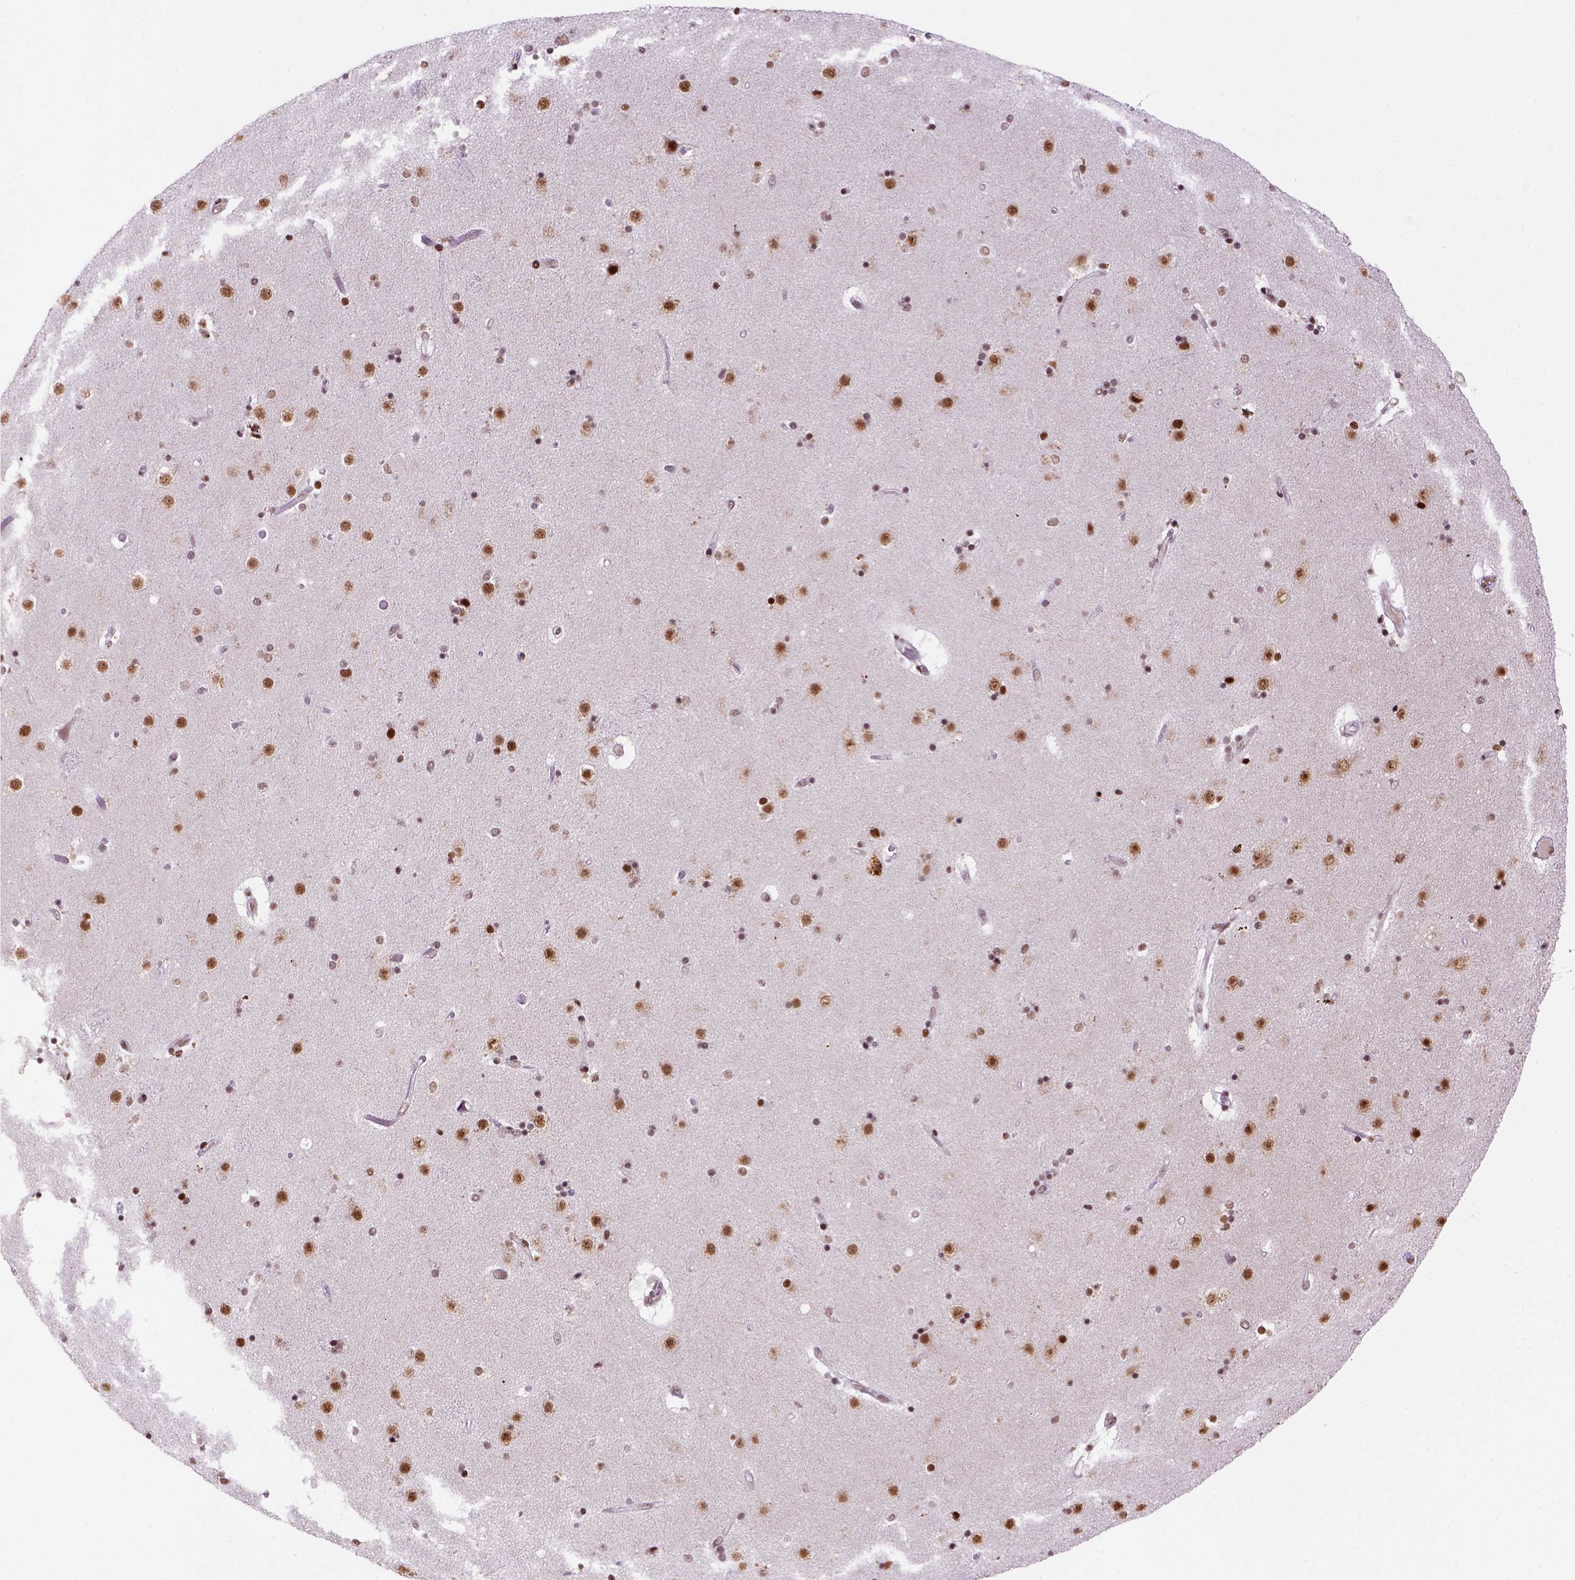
{"staining": {"intensity": "moderate", "quantity": ">75%", "location": "nuclear"}, "tissue": "caudate", "cell_type": "Glial cells", "image_type": "normal", "snomed": [{"axis": "morphology", "description": "Normal tissue, NOS"}, {"axis": "topography", "description": "Lateral ventricle wall"}], "caption": "Benign caudate was stained to show a protein in brown. There is medium levels of moderate nuclear staining in about >75% of glial cells. (brown staining indicates protein expression, while blue staining denotes nuclei).", "gene": "NSMCE2", "patient": {"sex": "female", "age": 71}}